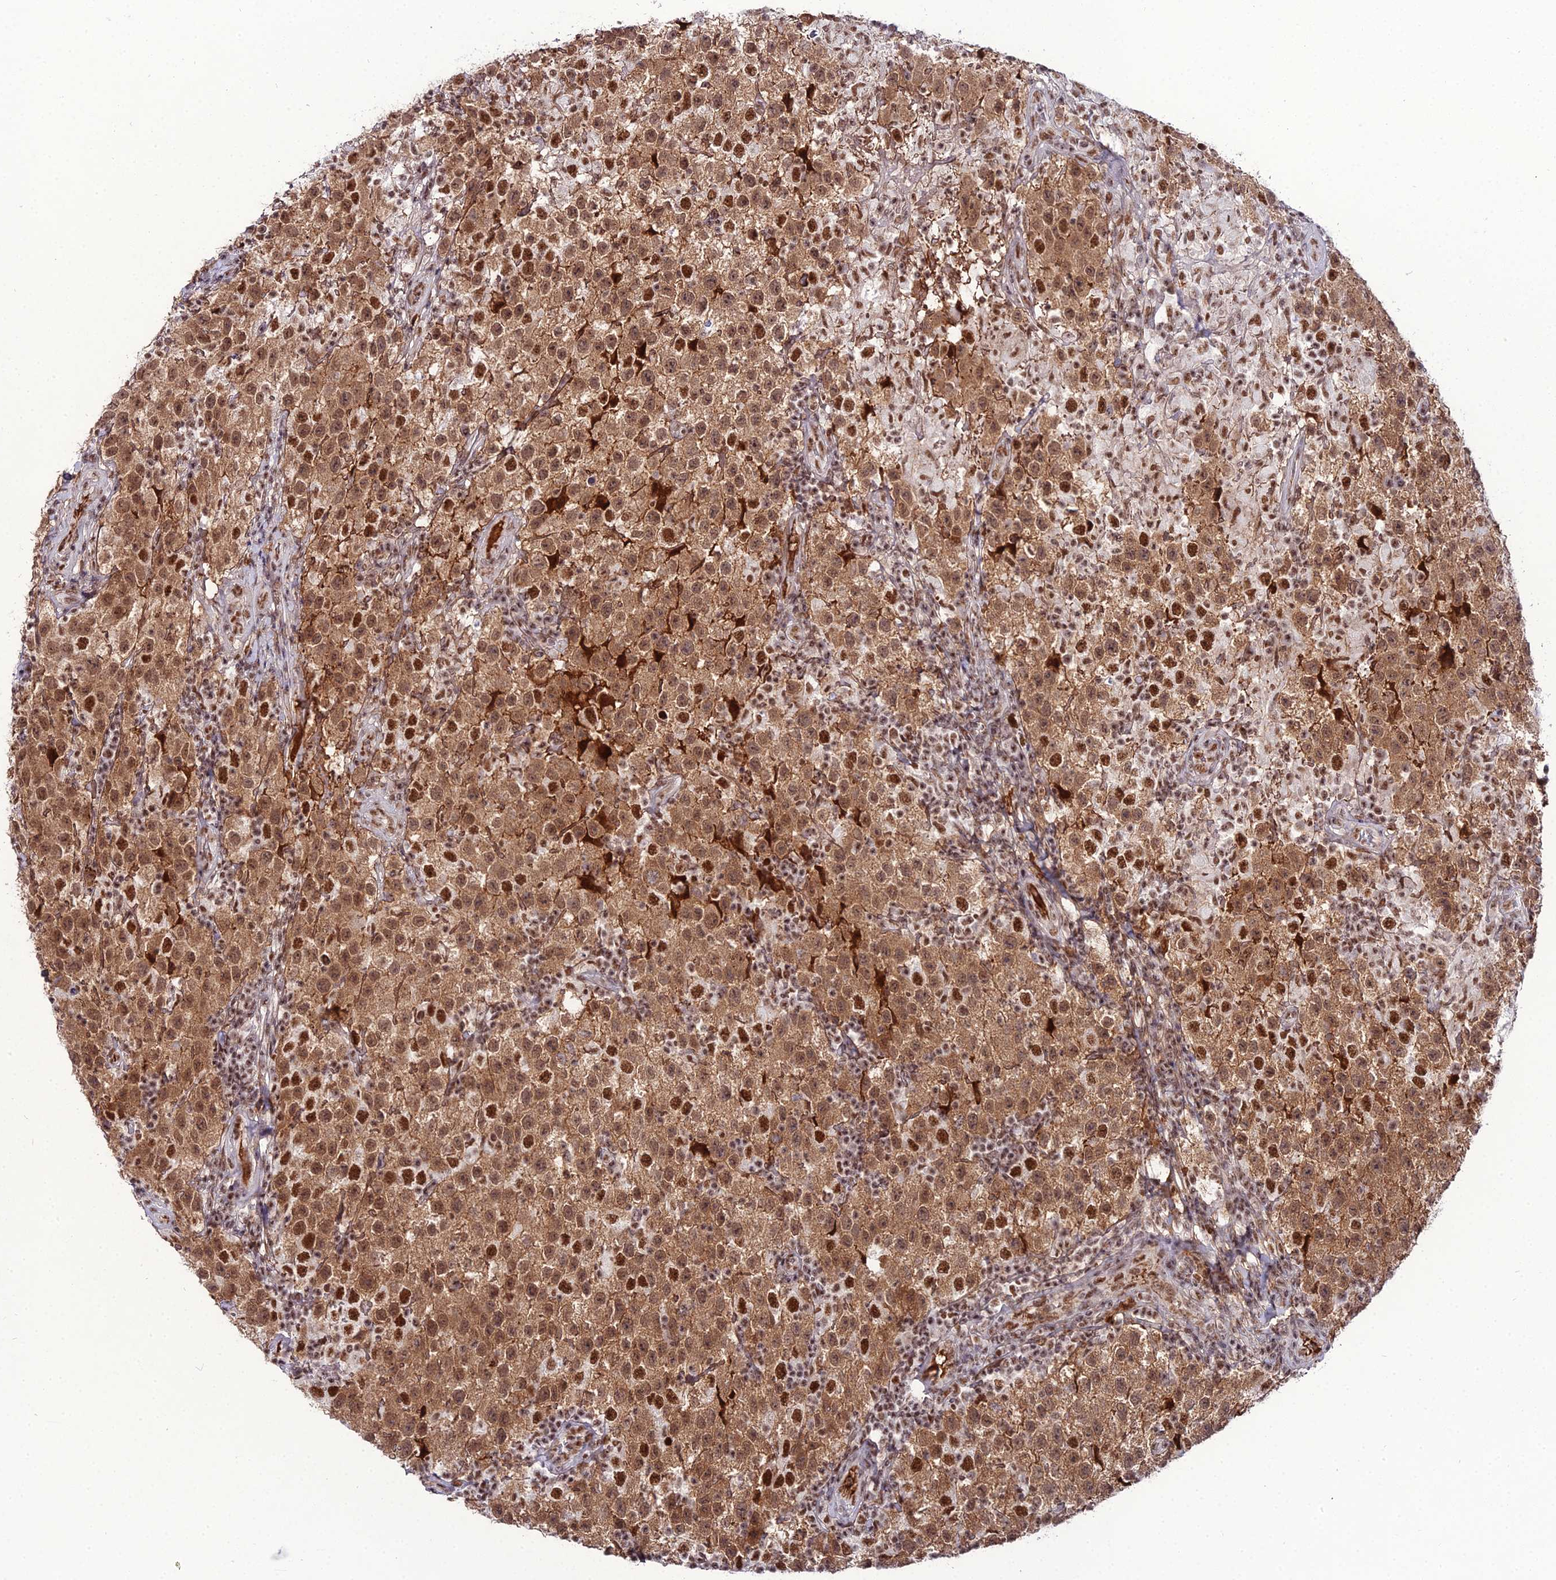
{"staining": {"intensity": "strong", "quantity": ">75%", "location": "cytoplasmic/membranous,nuclear"}, "tissue": "testis cancer", "cell_type": "Tumor cells", "image_type": "cancer", "snomed": [{"axis": "morphology", "description": "Seminoma, NOS"}, {"axis": "morphology", "description": "Carcinoma, Embryonal, NOS"}, {"axis": "topography", "description": "Testis"}], "caption": "About >75% of tumor cells in testis cancer (seminoma) reveal strong cytoplasmic/membranous and nuclear protein expression as visualized by brown immunohistochemical staining.", "gene": "RBM12", "patient": {"sex": "male", "age": 41}}